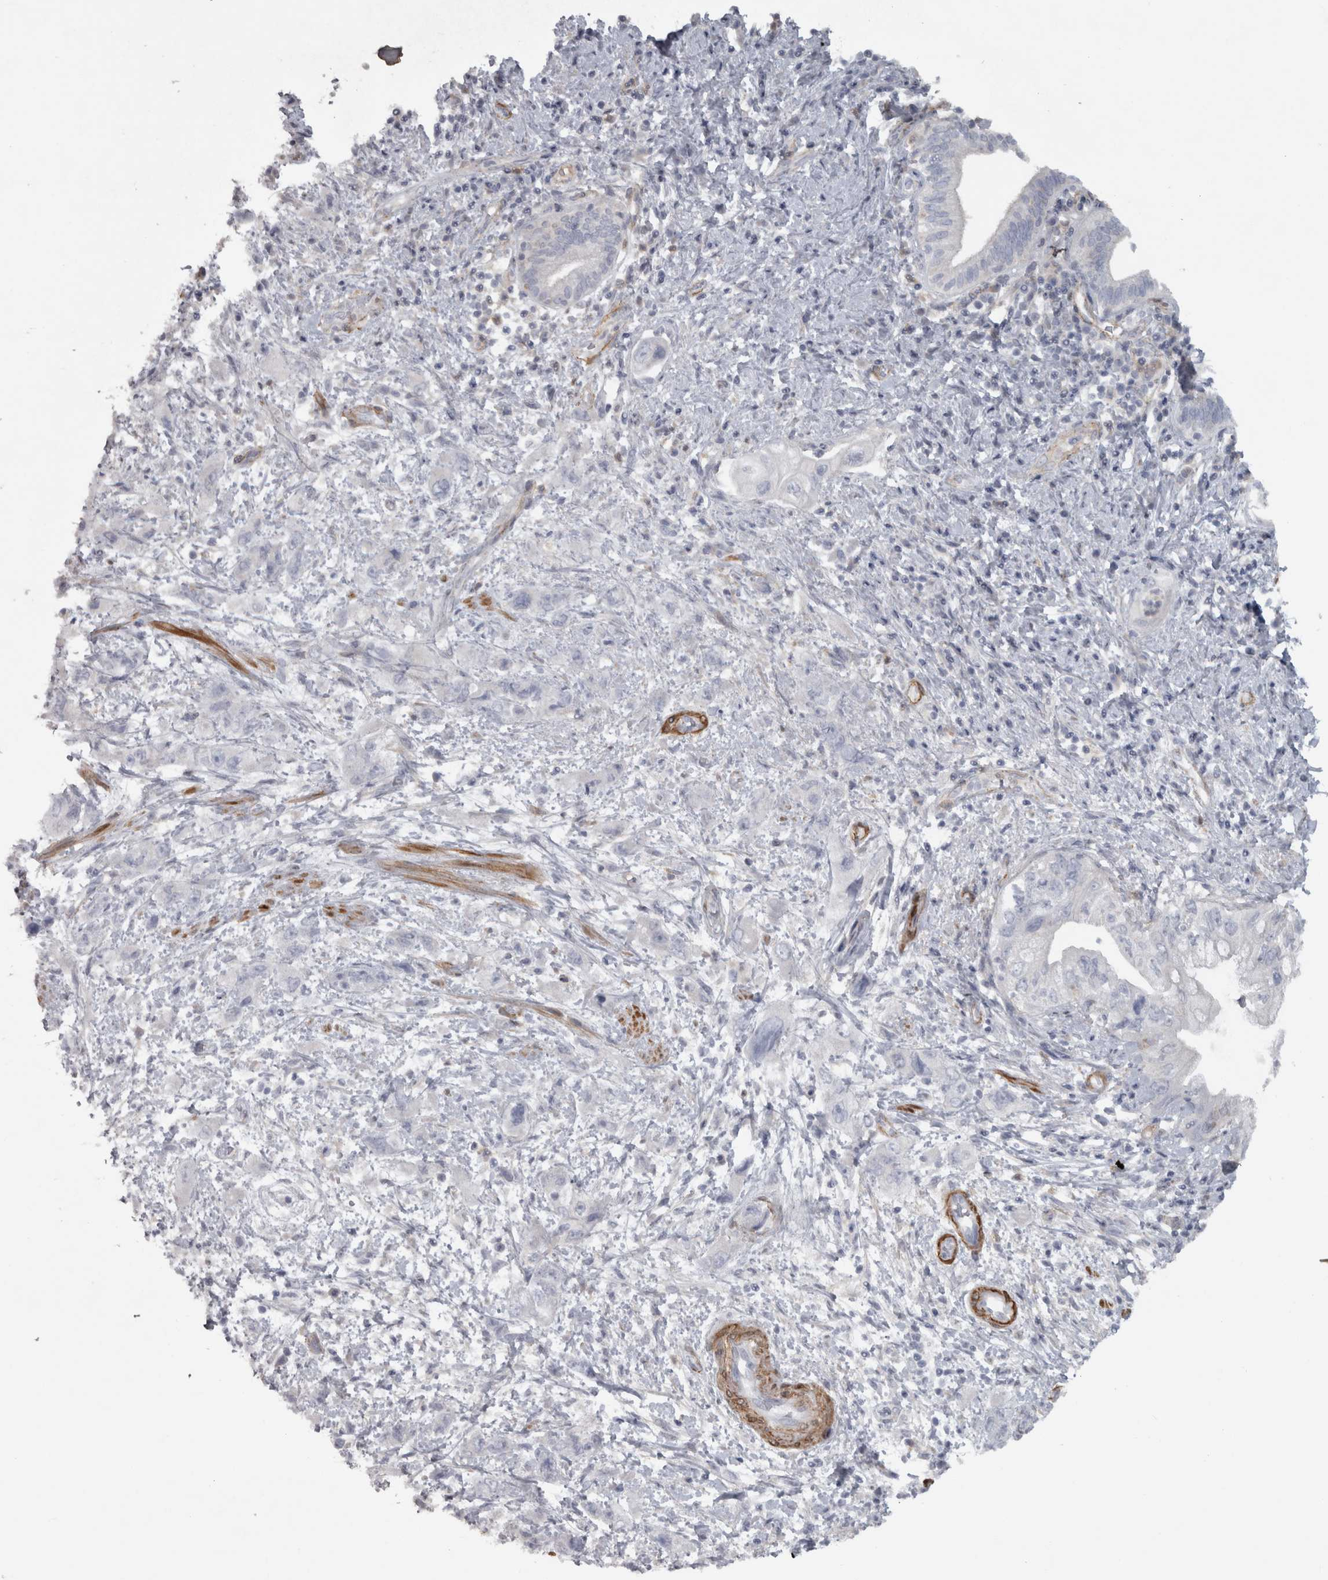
{"staining": {"intensity": "negative", "quantity": "none", "location": "none"}, "tissue": "pancreatic cancer", "cell_type": "Tumor cells", "image_type": "cancer", "snomed": [{"axis": "morphology", "description": "Adenocarcinoma, NOS"}, {"axis": "topography", "description": "Pancreas"}], "caption": "High magnification brightfield microscopy of pancreatic cancer stained with DAB (brown) and counterstained with hematoxylin (blue): tumor cells show no significant expression. (Immunohistochemistry (ihc), brightfield microscopy, high magnification).", "gene": "PPP1R12B", "patient": {"sex": "female", "age": 73}}